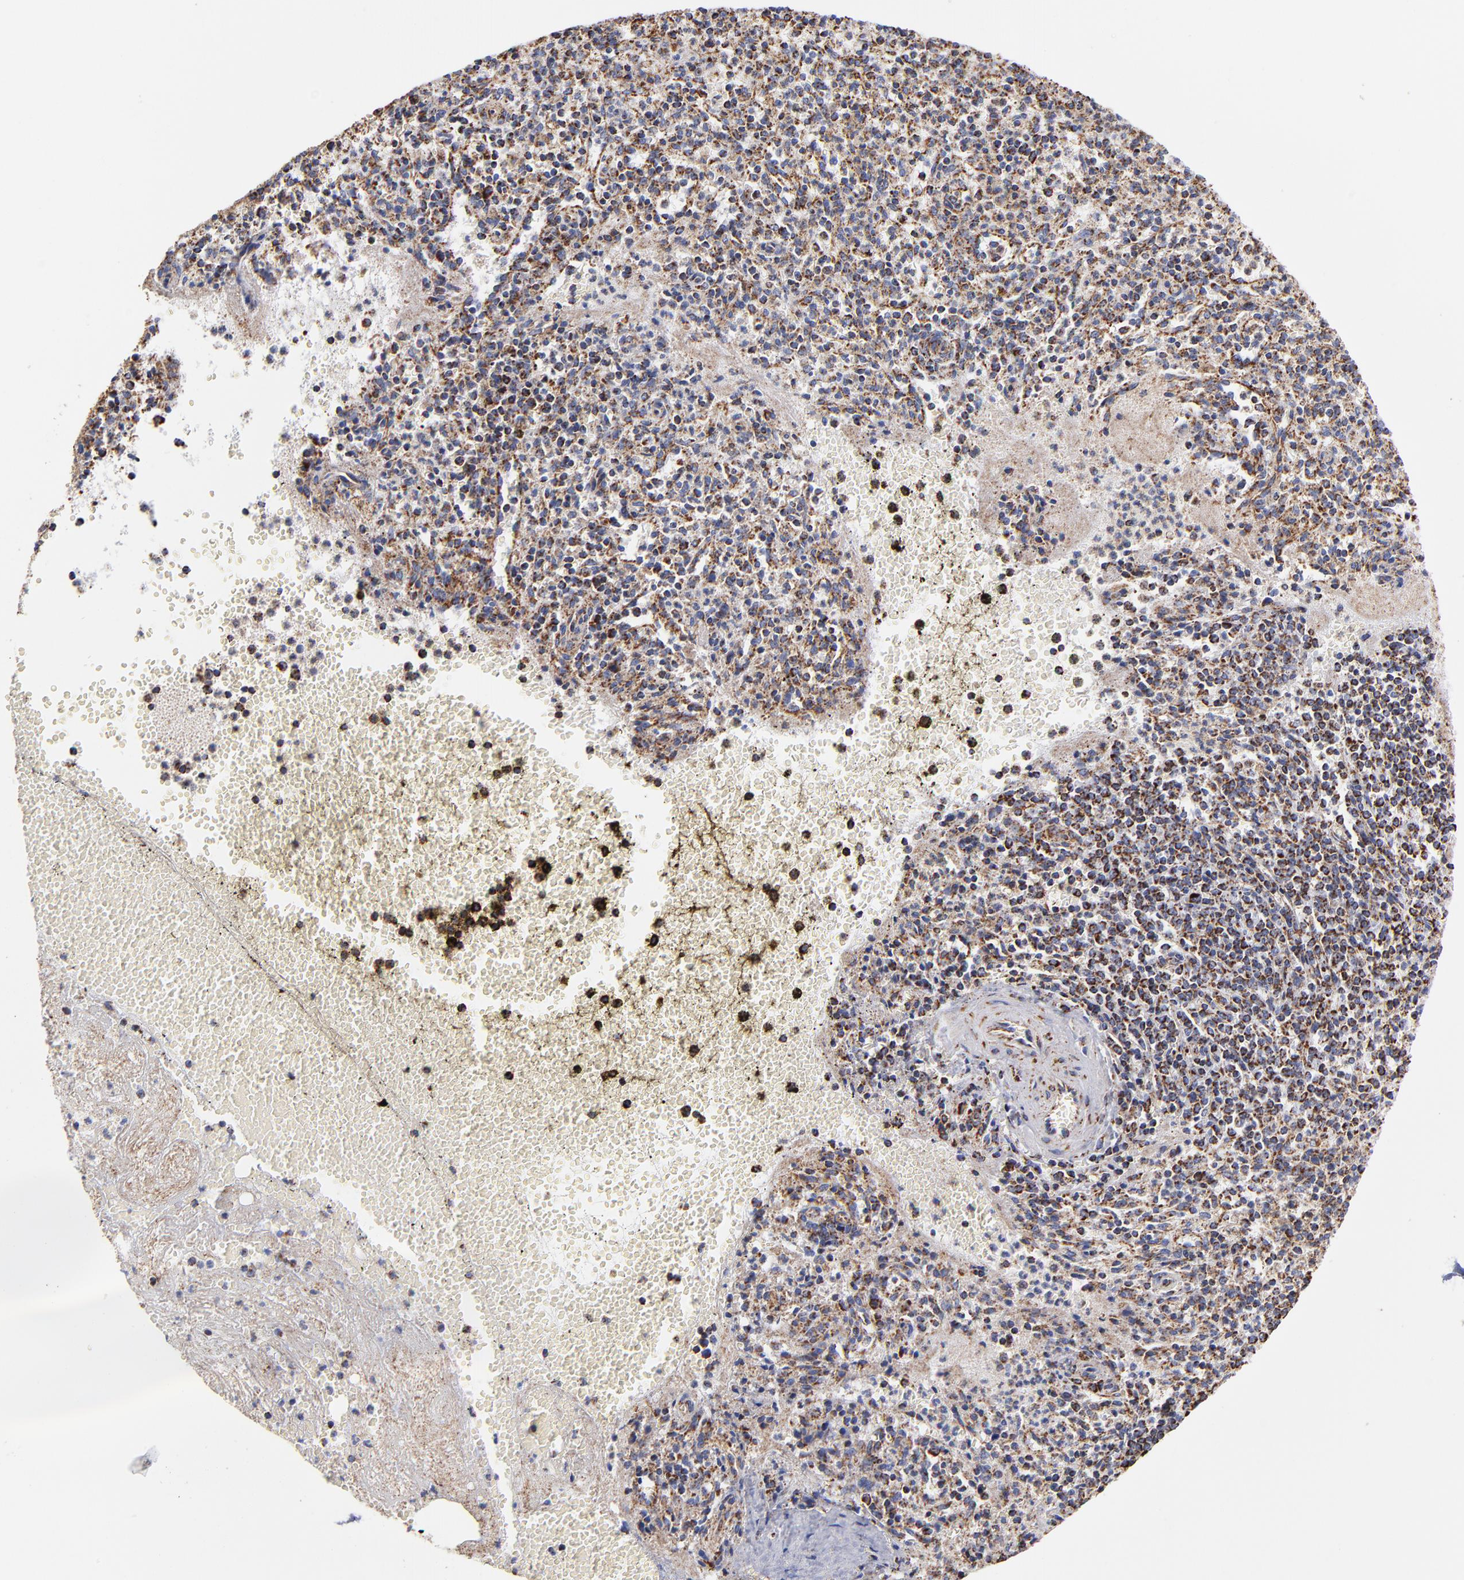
{"staining": {"intensity": "strong", "quantity": ">75%", "location": "cytoplasmic/membranous"}, "tissue": "spleen", "cell_type": "Cells in red pulp", "image_type": "normal", "snomed": [{"axis": "morphology", "description": "Normal tissue, NOS"}, {"axis": "topography", "description": "Spleen"}], "caption": "Cells in red pulp exhibit high levels of strong cytoplasmic/membranous expression in about >75% of cells in benign spleen.", "gene": "PHB1", "patient": {"sex": "male", "age": 72}}